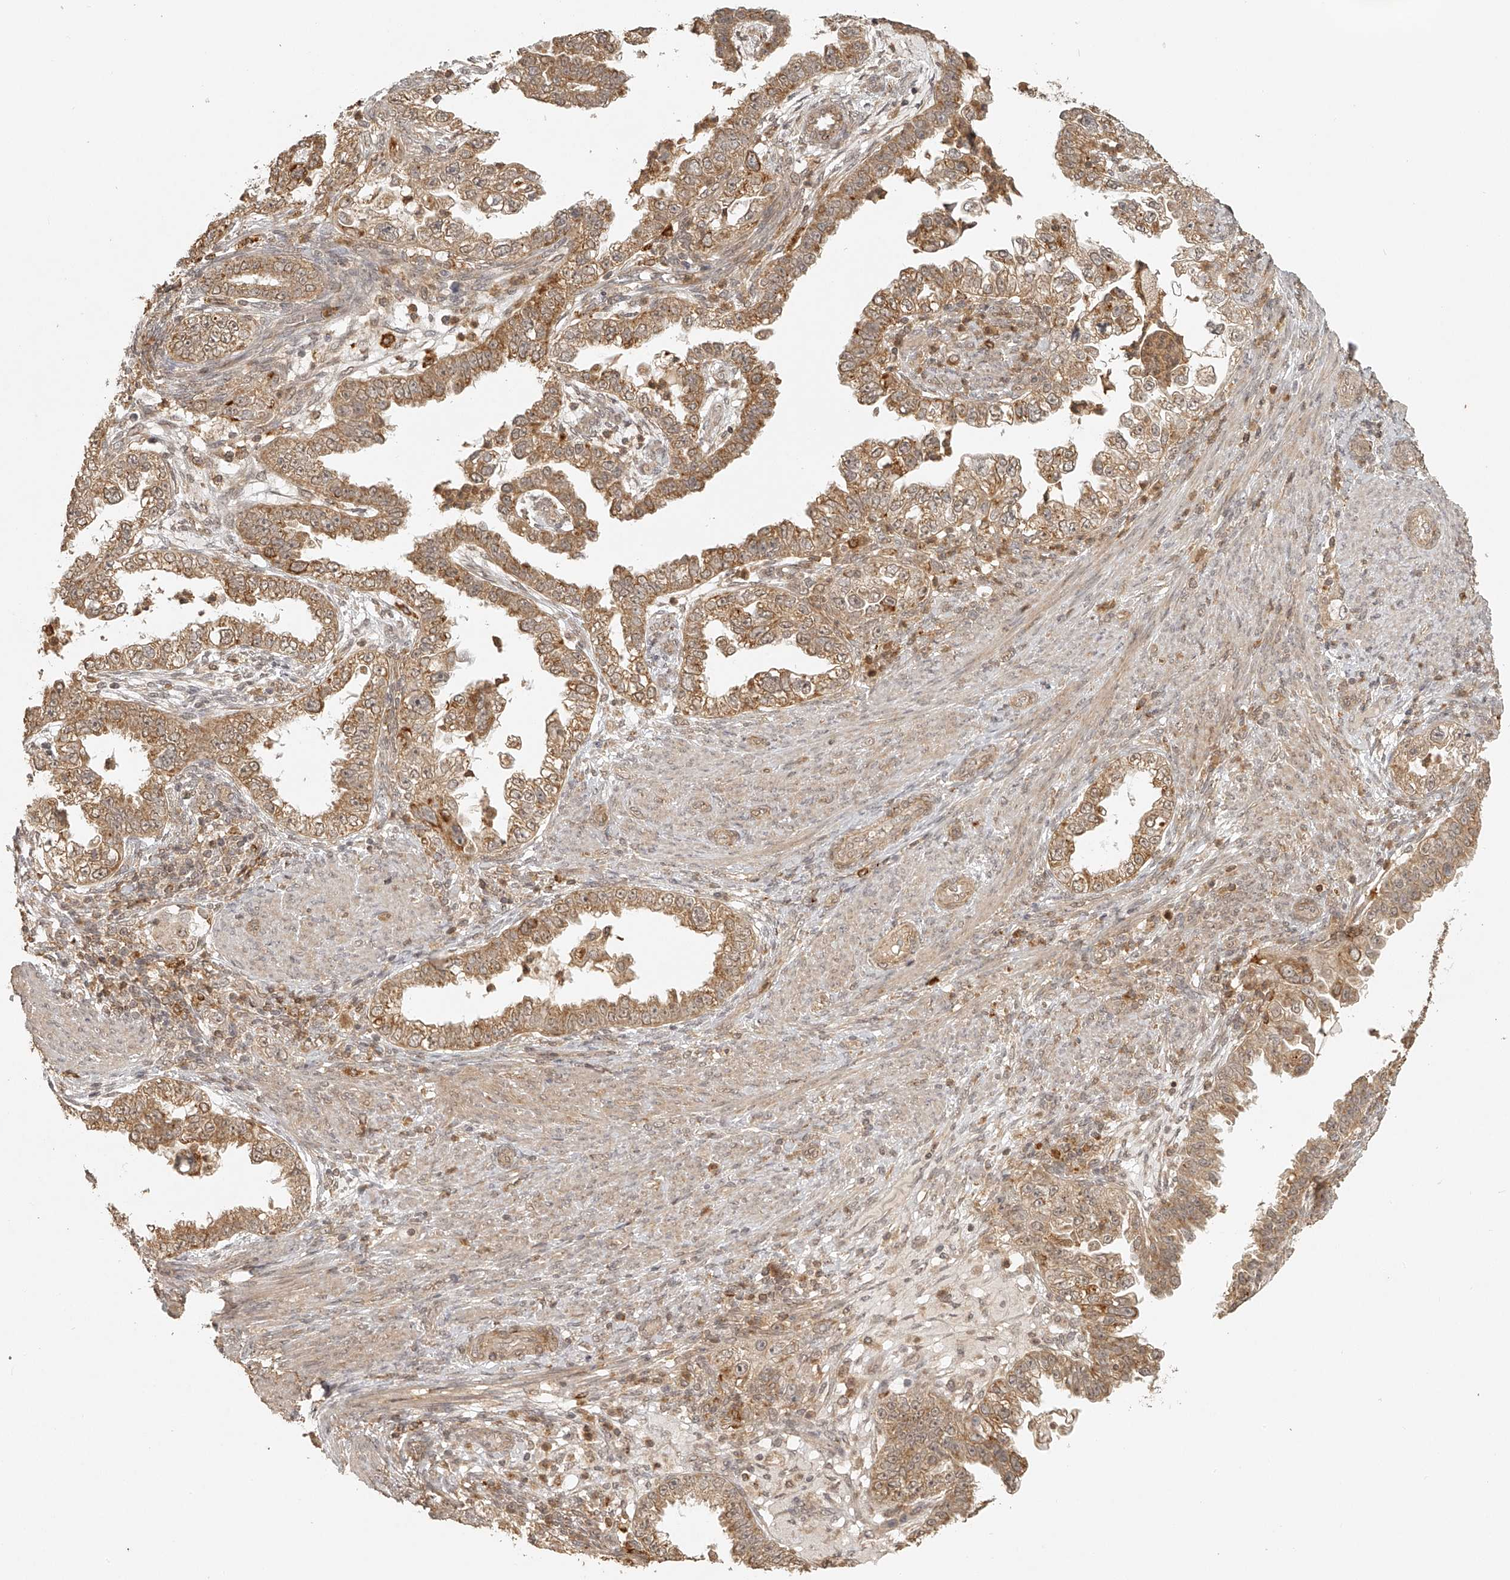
{"staining": {"intensity": "moderate", "quantity": ">75%", "location": "cytoplasmic/membranous"}, "tissue": "endometrial cancer", "cell_type": "Tumor cells", "image_type": "cancer", "snomed": [{"axis": "morphology", "description": "Adenocarcinoma, NOS"}, {"axis": "topography", "description": "Endometrium"}], "caption": "Immunohistochemical staining of endometrial cancer exhibits medium levels of moderate cytoplasmic/membranous expression in approximately >75% of tumor cells.", "gene": "BCL2L11", "patient": {"sex": "female", "age": 85}}